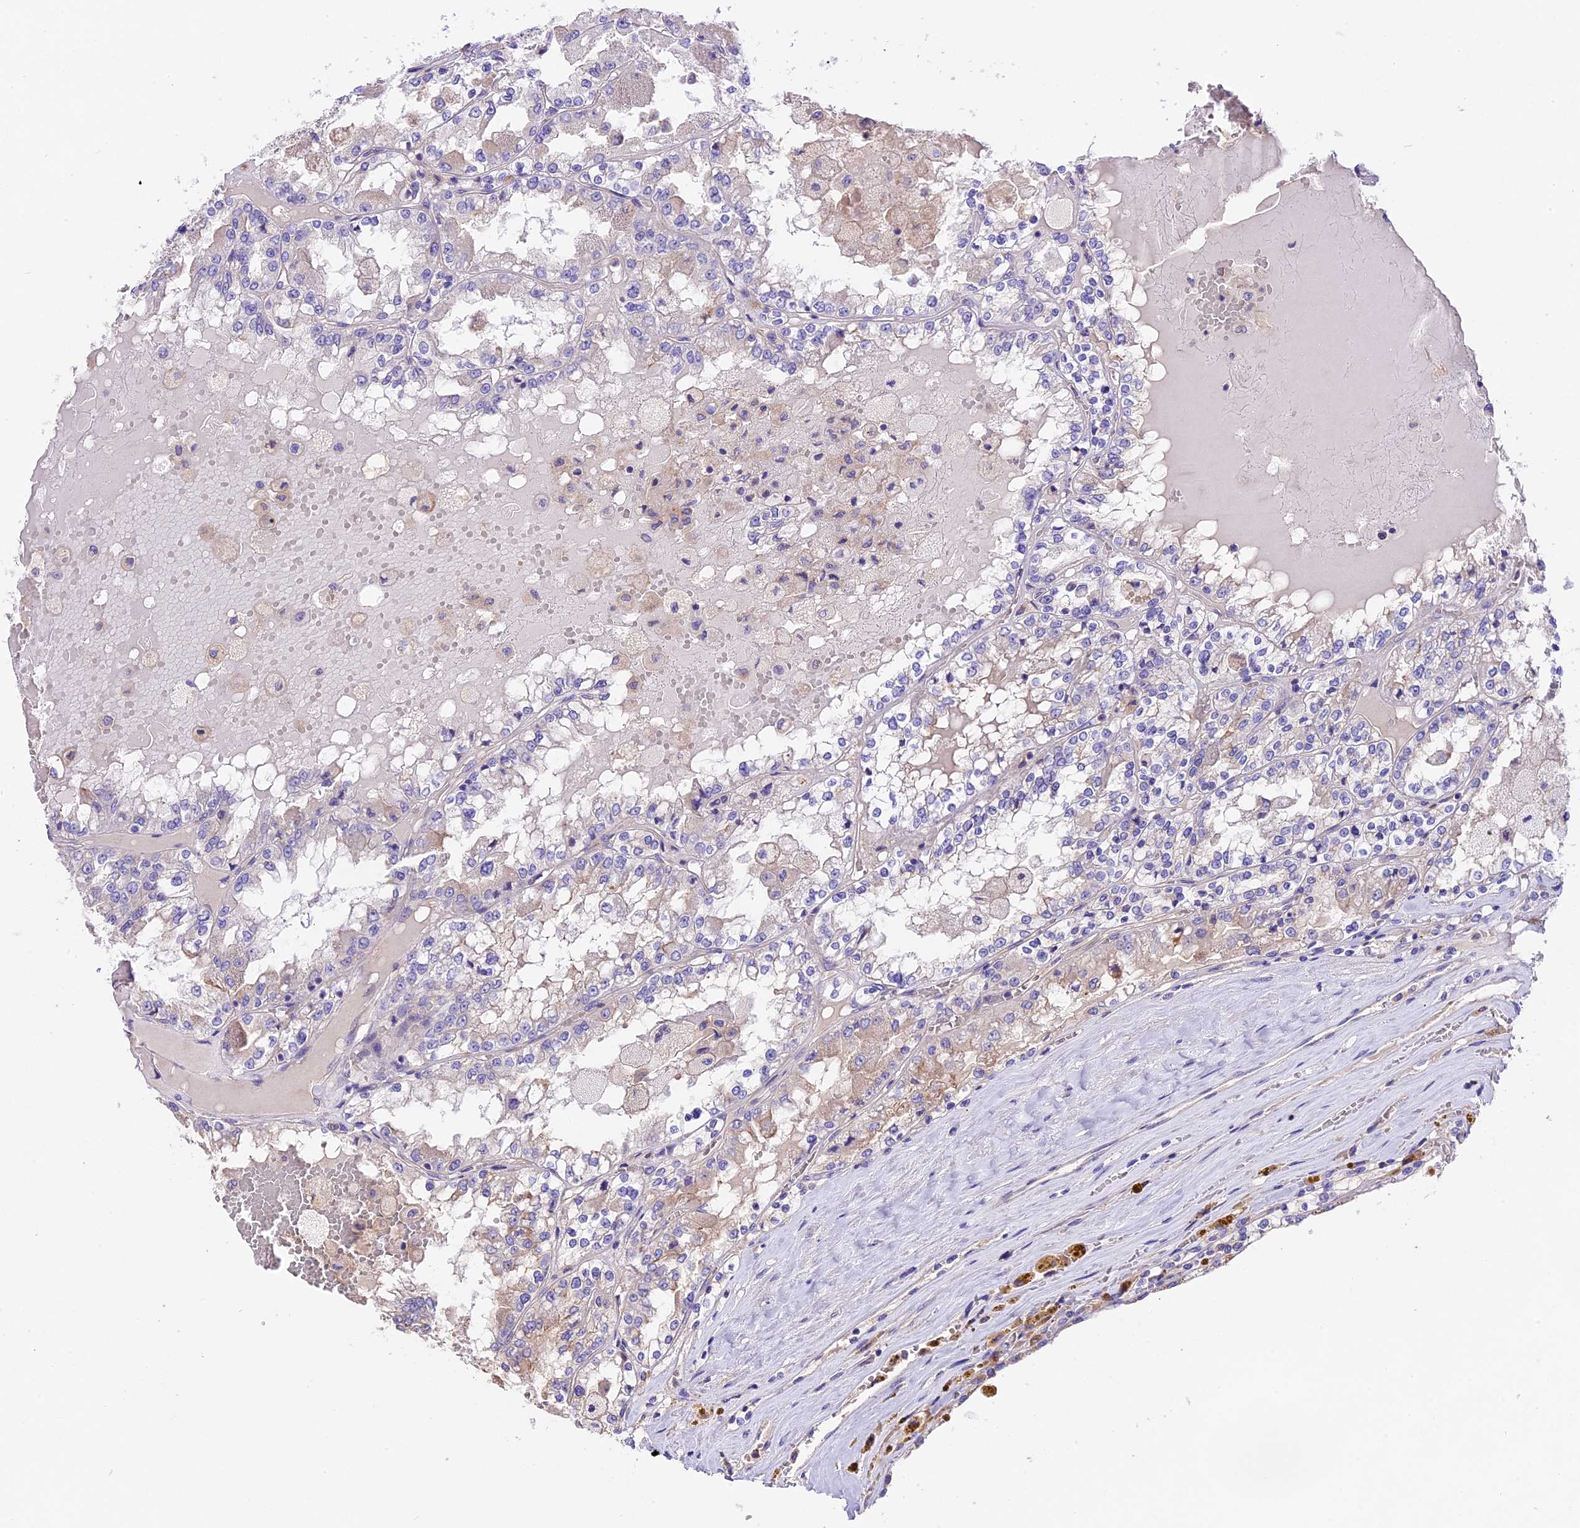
{"staining": {"intensity": "negative", "quantity": "none", "location": "none"}, "tissue": "renal cancer", "cell_type": "Tumor cells", "image_type": "cancer", "snomed": [{"axis": "morphology", "description": "Adenocarcinoma, NOS"}, {"axis": "topography", "description": "Kidney"}], "caption": "A micrograph of human renal adenocarcinoma is negative for staining in tumor cells. The staining was performed using DAB to visualize the protein expression in brown, while the nuclei were stained in blue with hematoxylin (Magnification: 20x).", "gene": "PEMT", "patient": {"sex": "female", "age": 56}}